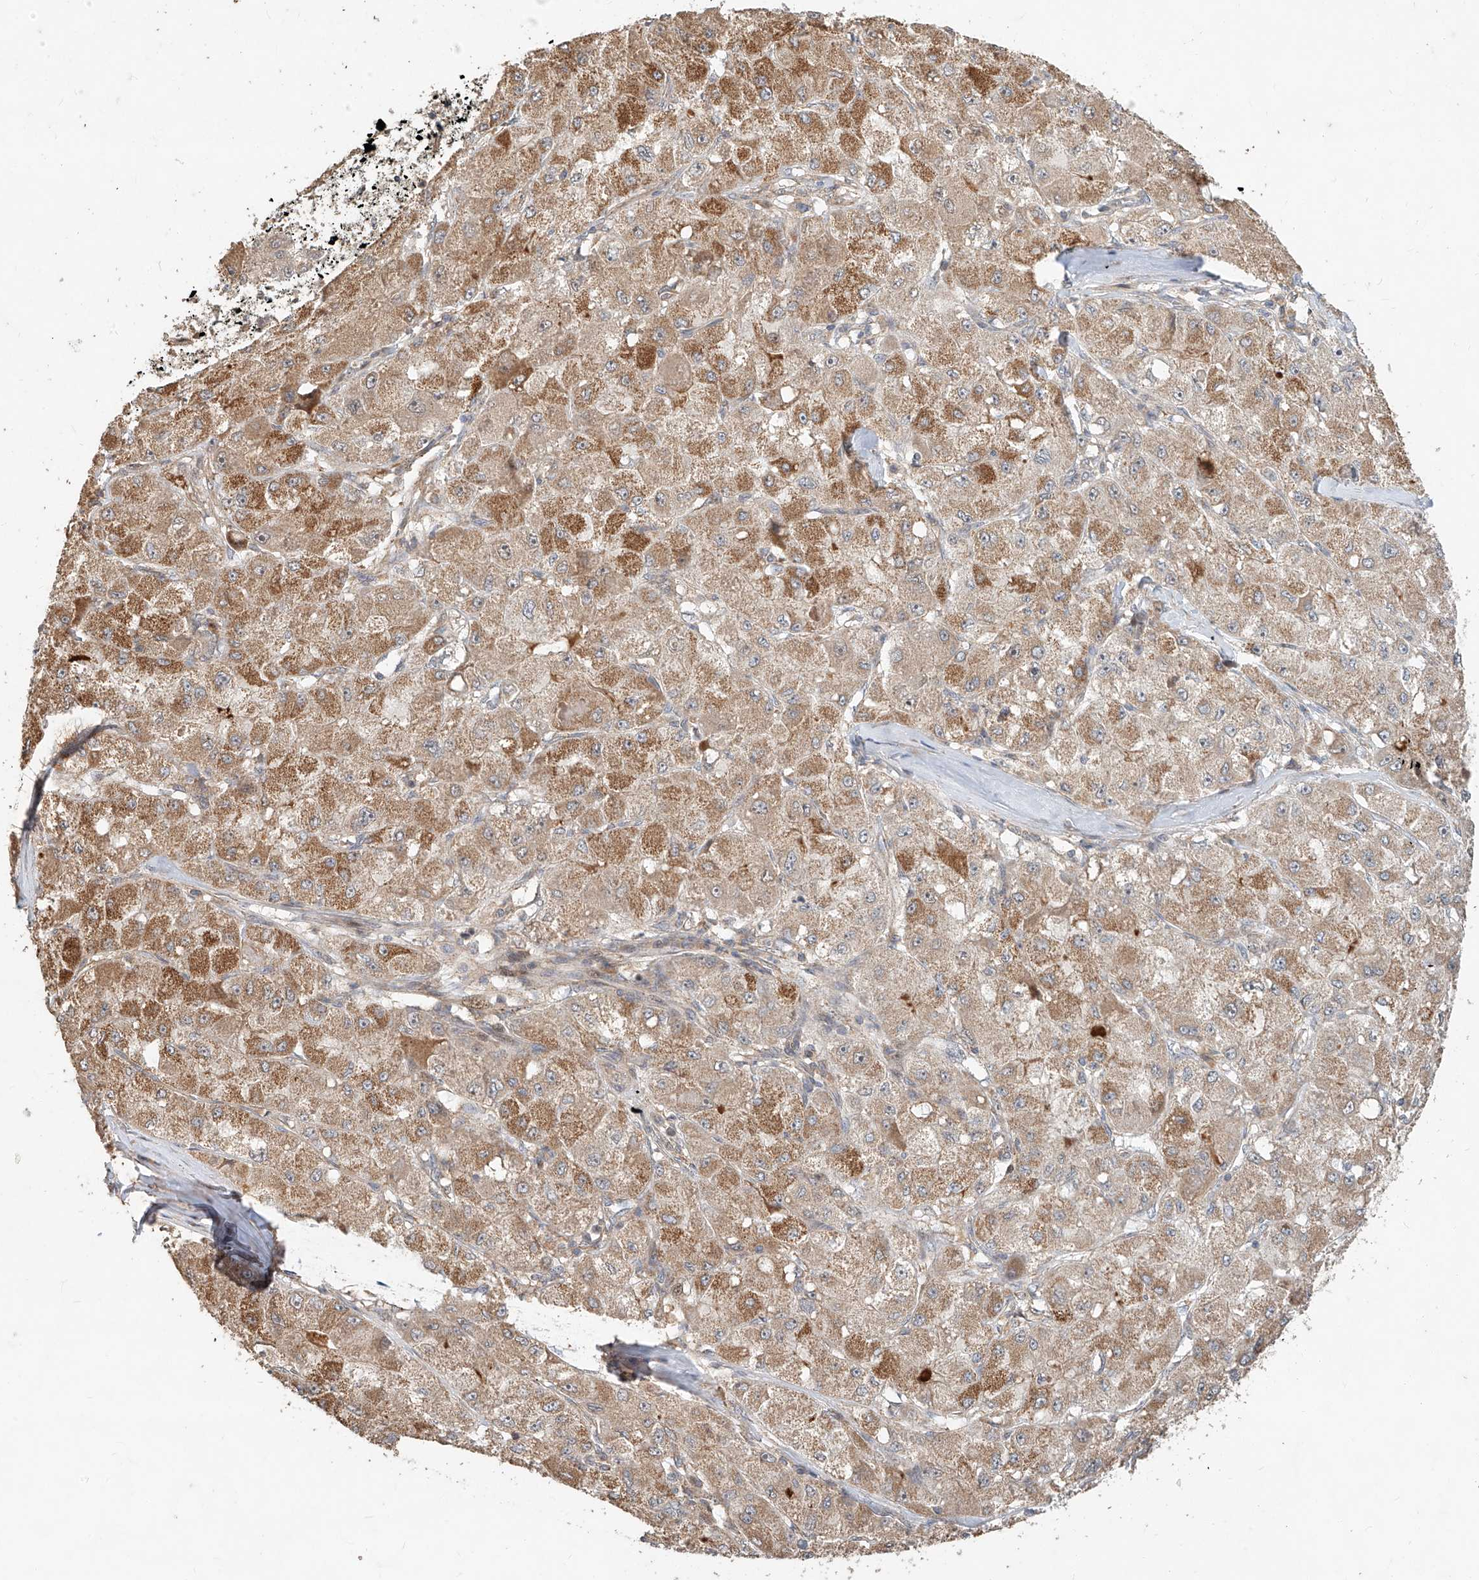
{"staining": {"intensity": "moderate", "quantity": ">75%", "location": "cytoplasmic/membranous"}, "tissue": "liver cancer", "cell_type": "Tumor cells", "image_type": "cancer", "snomed": [{"axis": "morphology", "description": "Carcinoma, Hepatocellular, NOS"}, {"axis": "topography", "description": "Liver"}], "caption": "Tumor cells reveal medium levels of moderate cytoplasmic/membranous staining in approximately >75% of cells in liver cancer.", "gene": "TMEM61", "patient": {"sex": "male", "age": 80}}